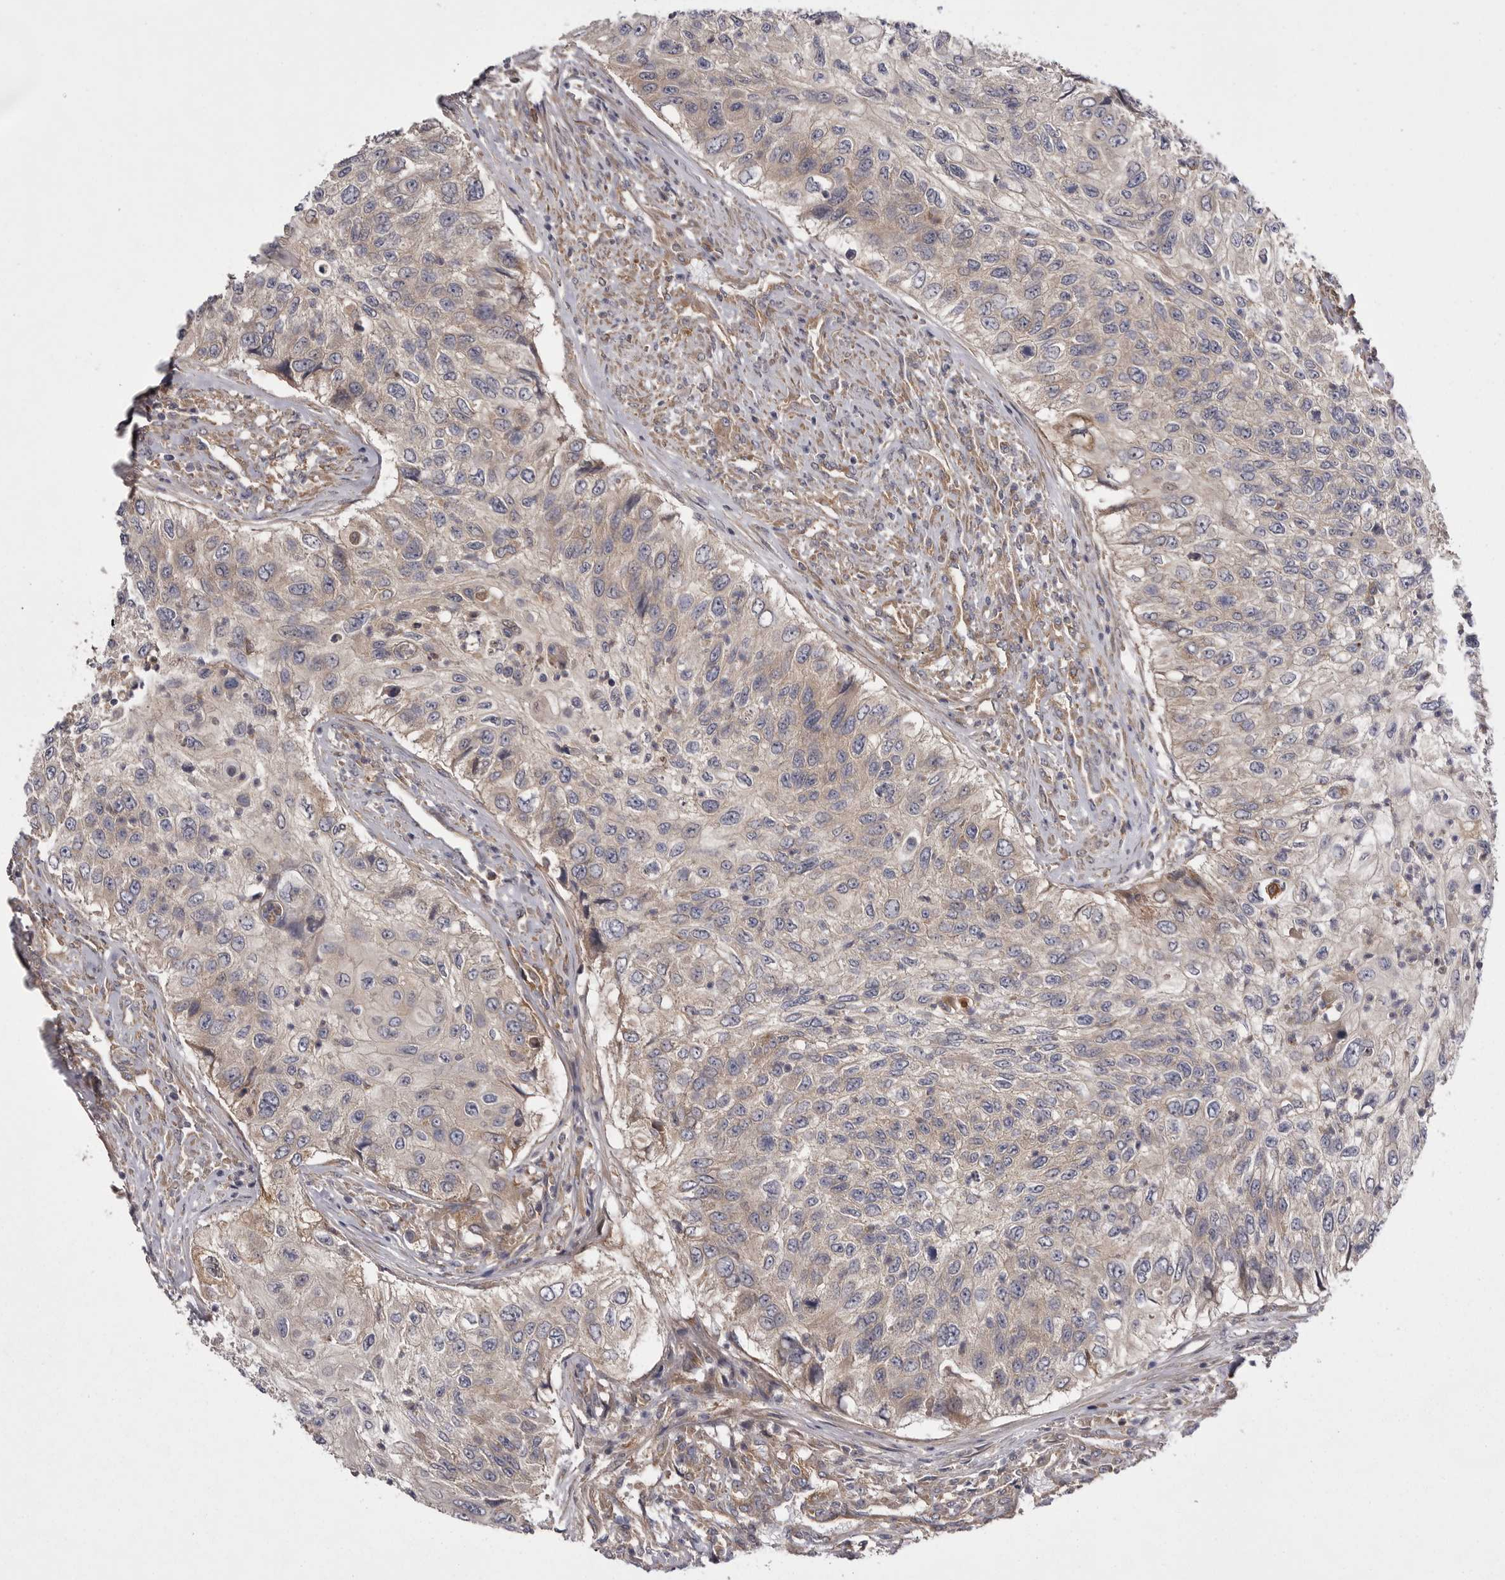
{"staining": {"intensity": "weak", "quantity": "<25%", "location": "cytoplasmic/membranous"}, "tissue": "urothelial cancer", "cell_type": "Tumor cells", "image_type": "cancer", "snomed": [{"axis": "morphology", "description": "Urothelial carcinoma, High grade"}, {"axis": "topography", "description": "Urinary bladder"}], "caption": "A high-resolution micrograph shows immunohistochemistry (IHC) staining of urothelial cancer, which reveals no significant expression in tumor cells.", "gene": "OSBPL9", "patient": {"sex": "female", "age": 60}}